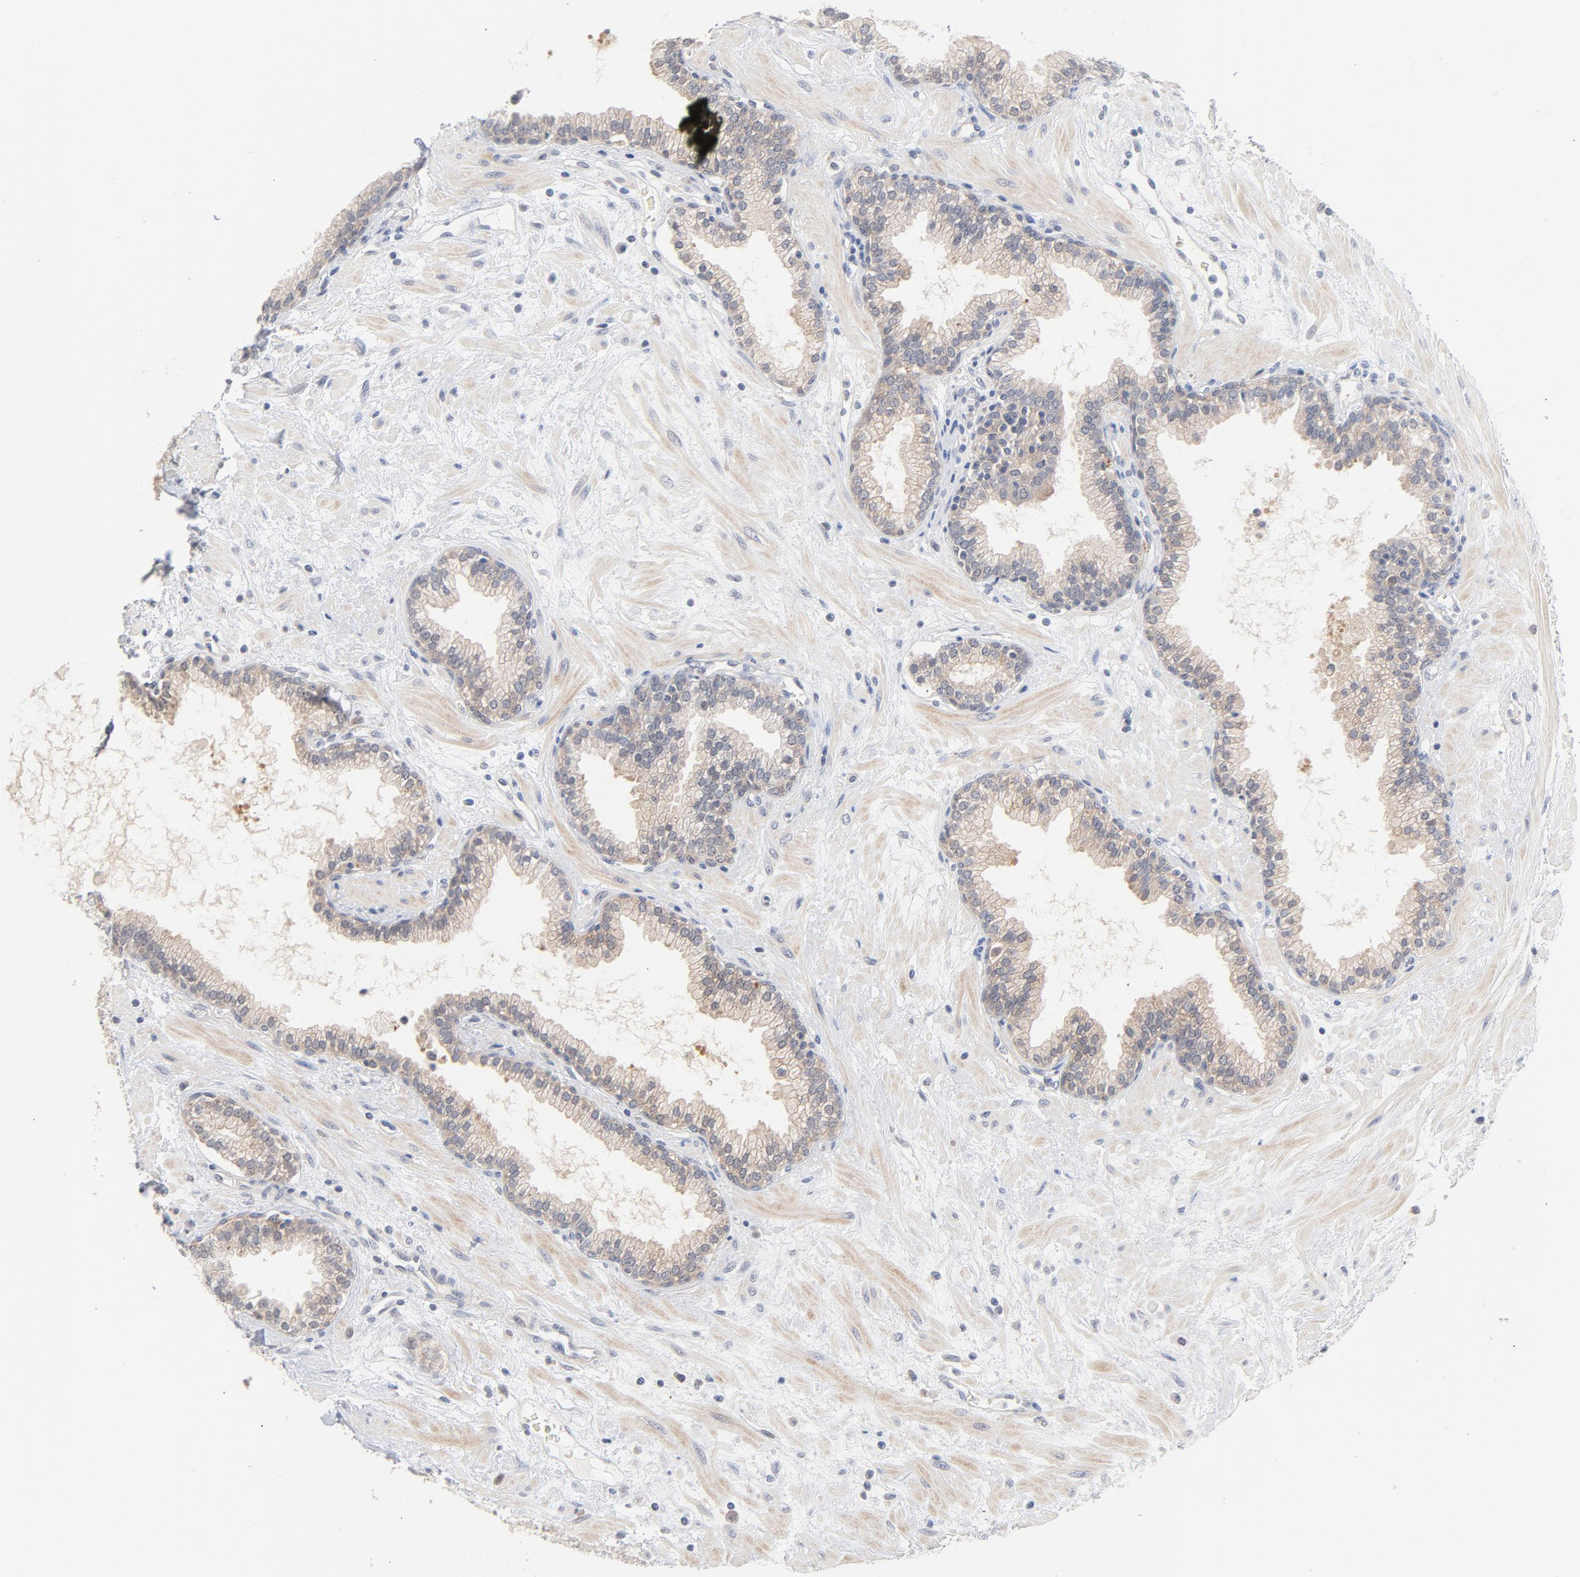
{"staining": {"intensity": "negative", "quantity": "none", "location": "none"}, "tissue": "prostate", "cell_type": "Glandular cells", "image_type": "normal", "snomed": [{"axis": "morphology", "description": "Normal tissue, NOS"}, {"axis": "topography", "description": "Prostate"}], "caption": "Unremarkable prostate was stained to show a protein in brown. There is no significant staining in glandular cells.", "gene": "UBL4A", "patient": {"sex": "male", "age": 64}}